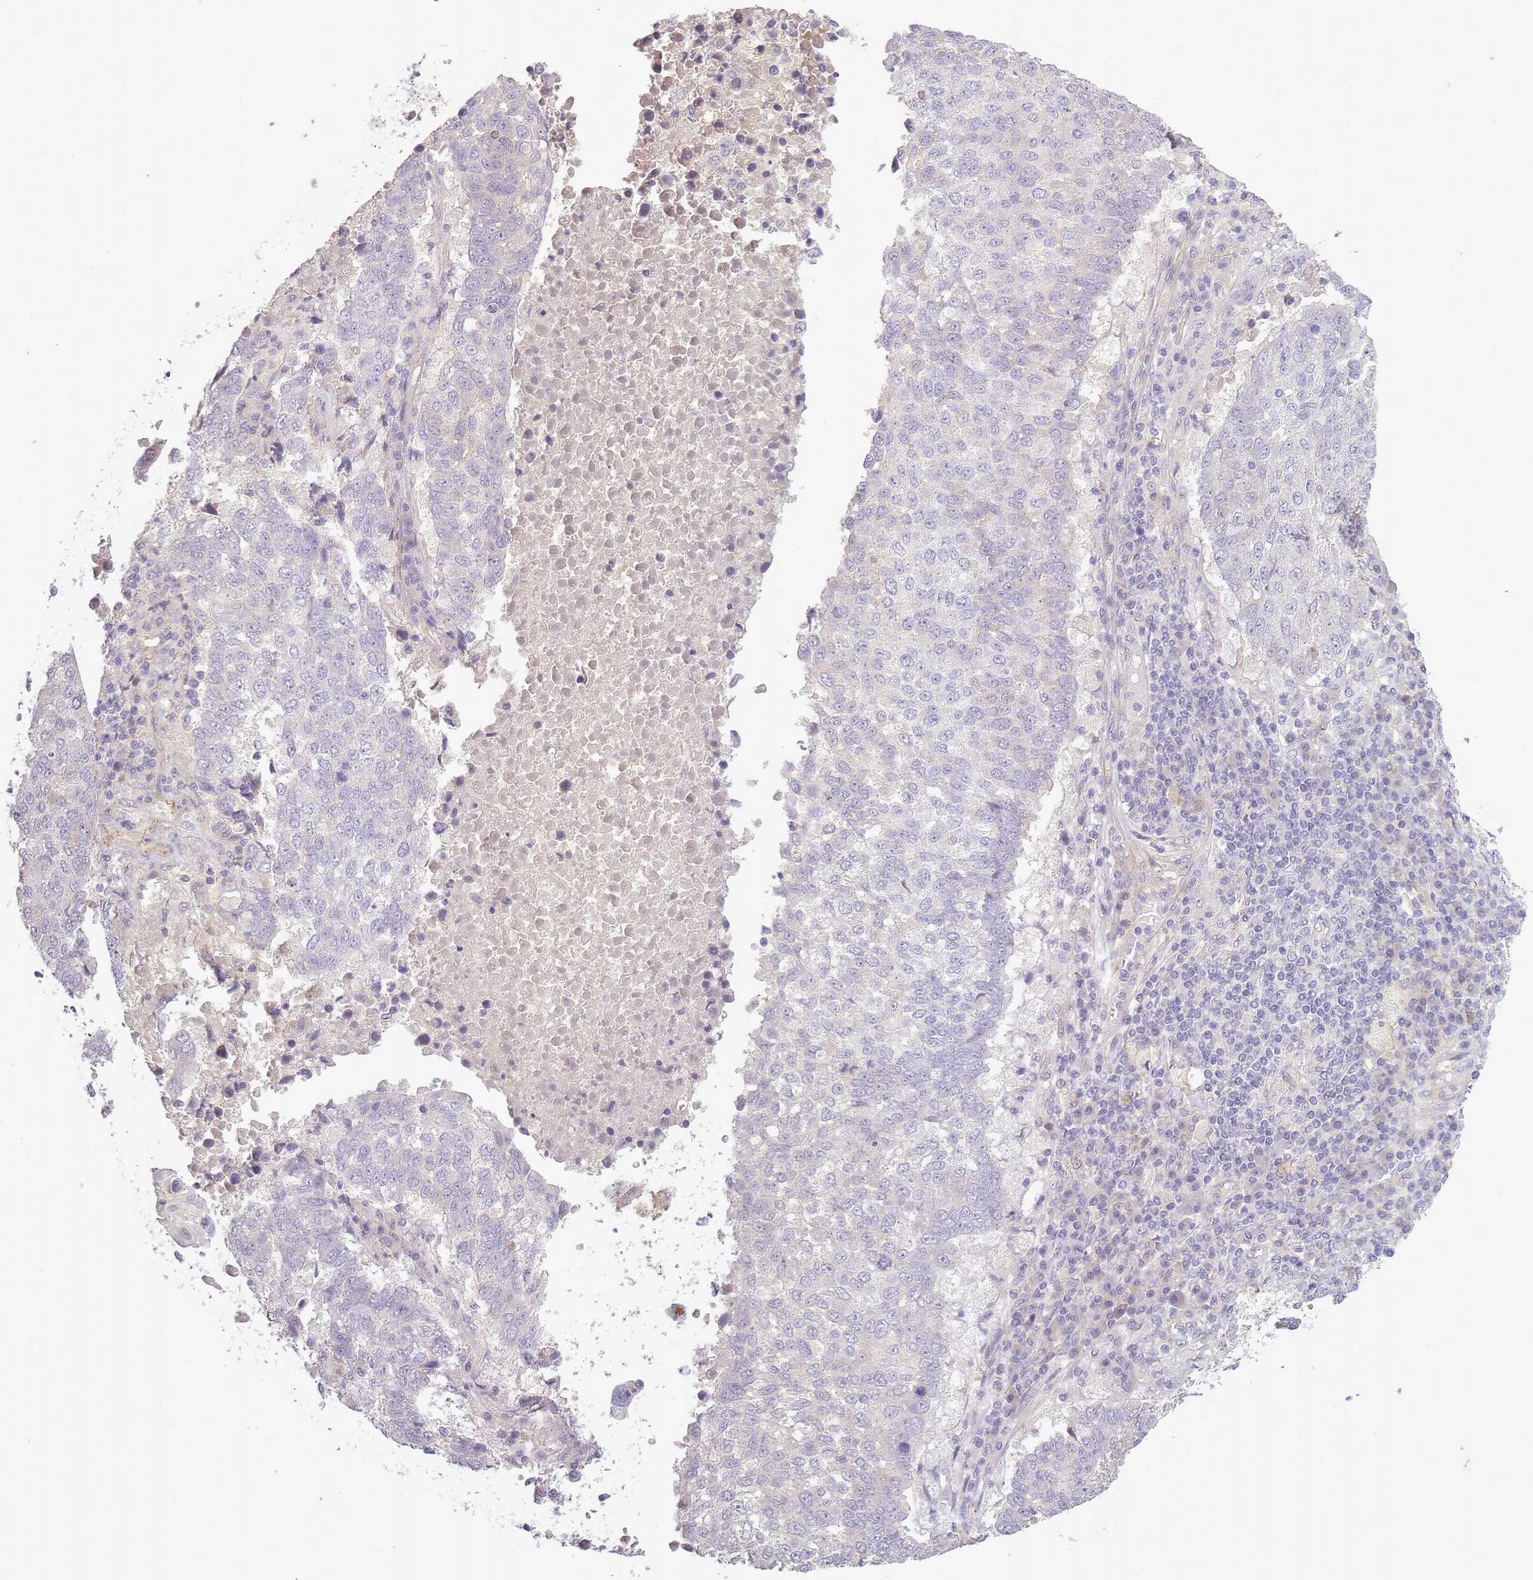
{"staining": {"intensity": "negative", "quantity": "none", "location": "none"}, "tissue": "lung cancer", "cell_type": "Tumor cells", "image_type": "cancer", "snomed": [{"axis": "morphology", "description": "Squamous cell carcinoma, NOS"}, {"axis": "topography", "description": "Lung"}], "caption": "There is no significant positivity in tumor cells of lung cancer (squamous cell carcinoma). Brightfield microscopy of immunohistochemistry (IHC) stained with DAB (3,3'-diaminobenzidine) (brown) and hematoxylin (blue), captured at high magnification.", "gene": "SLC8A2", "patient": {"sex": "male", "age": 73}}